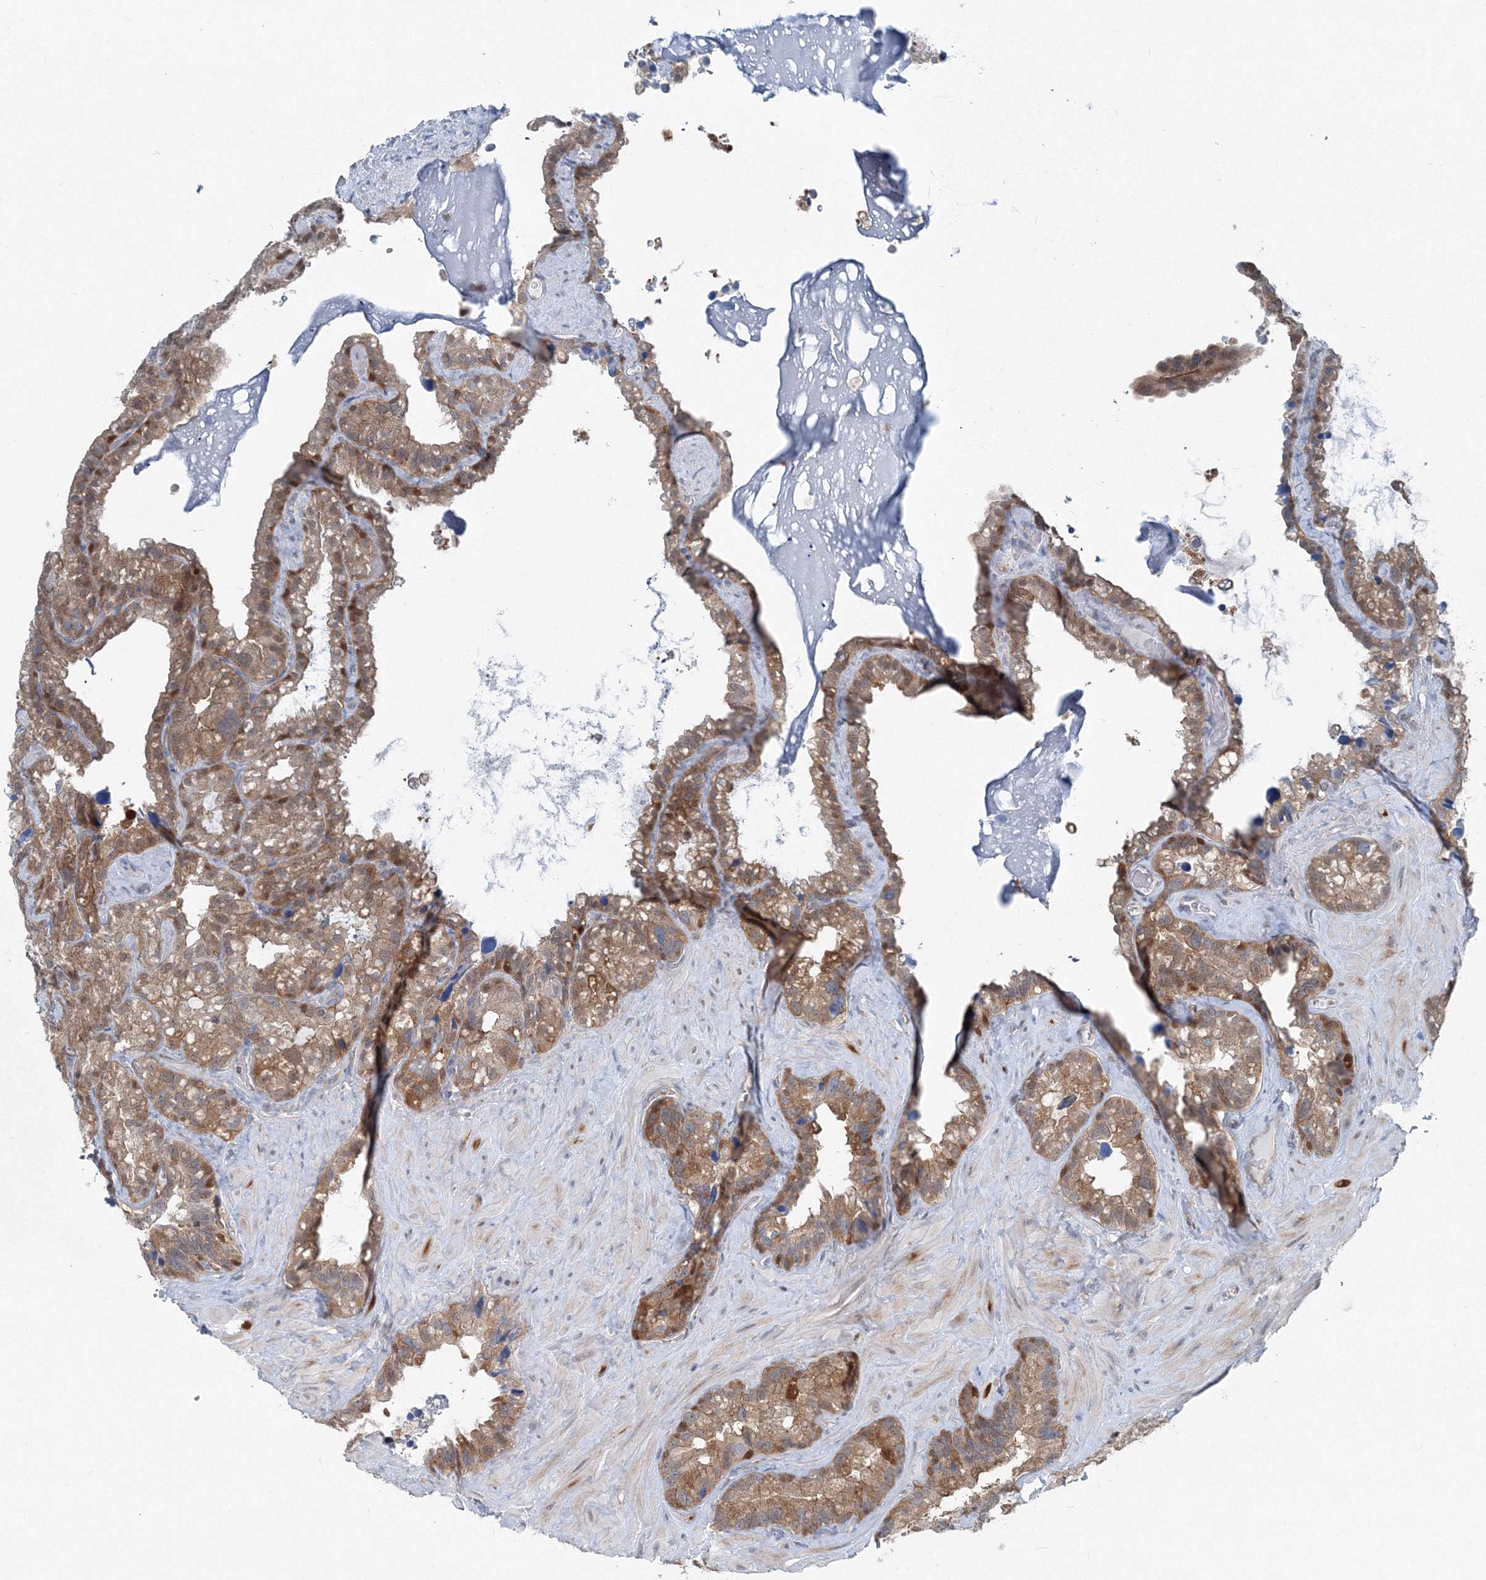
{"staining": {"intensity": "moderate", "quantity": ">75%", "location": "cytoplasmic/membranous,nuclear"}, "tissue": "seminal vesicle", "cell_type": "Glandular cells", "image_type": "normal", "snomed": [{"axis": "morphology", "description": "Normal tissue, NOS"}, {"axis": "topography", "description": "Prostate"}, {"axis": "topography", "description": "Seminal veicle"}], "caption": "This is a histology image of immunohistochemistry (IHC) staining of benign seminal vesicle, which shows moderate staining in the cytoplasmic/membranous,nuclear of glandular cells.", "gene": "TPRKB", "patient": {"sex": "male", "age": 68}}